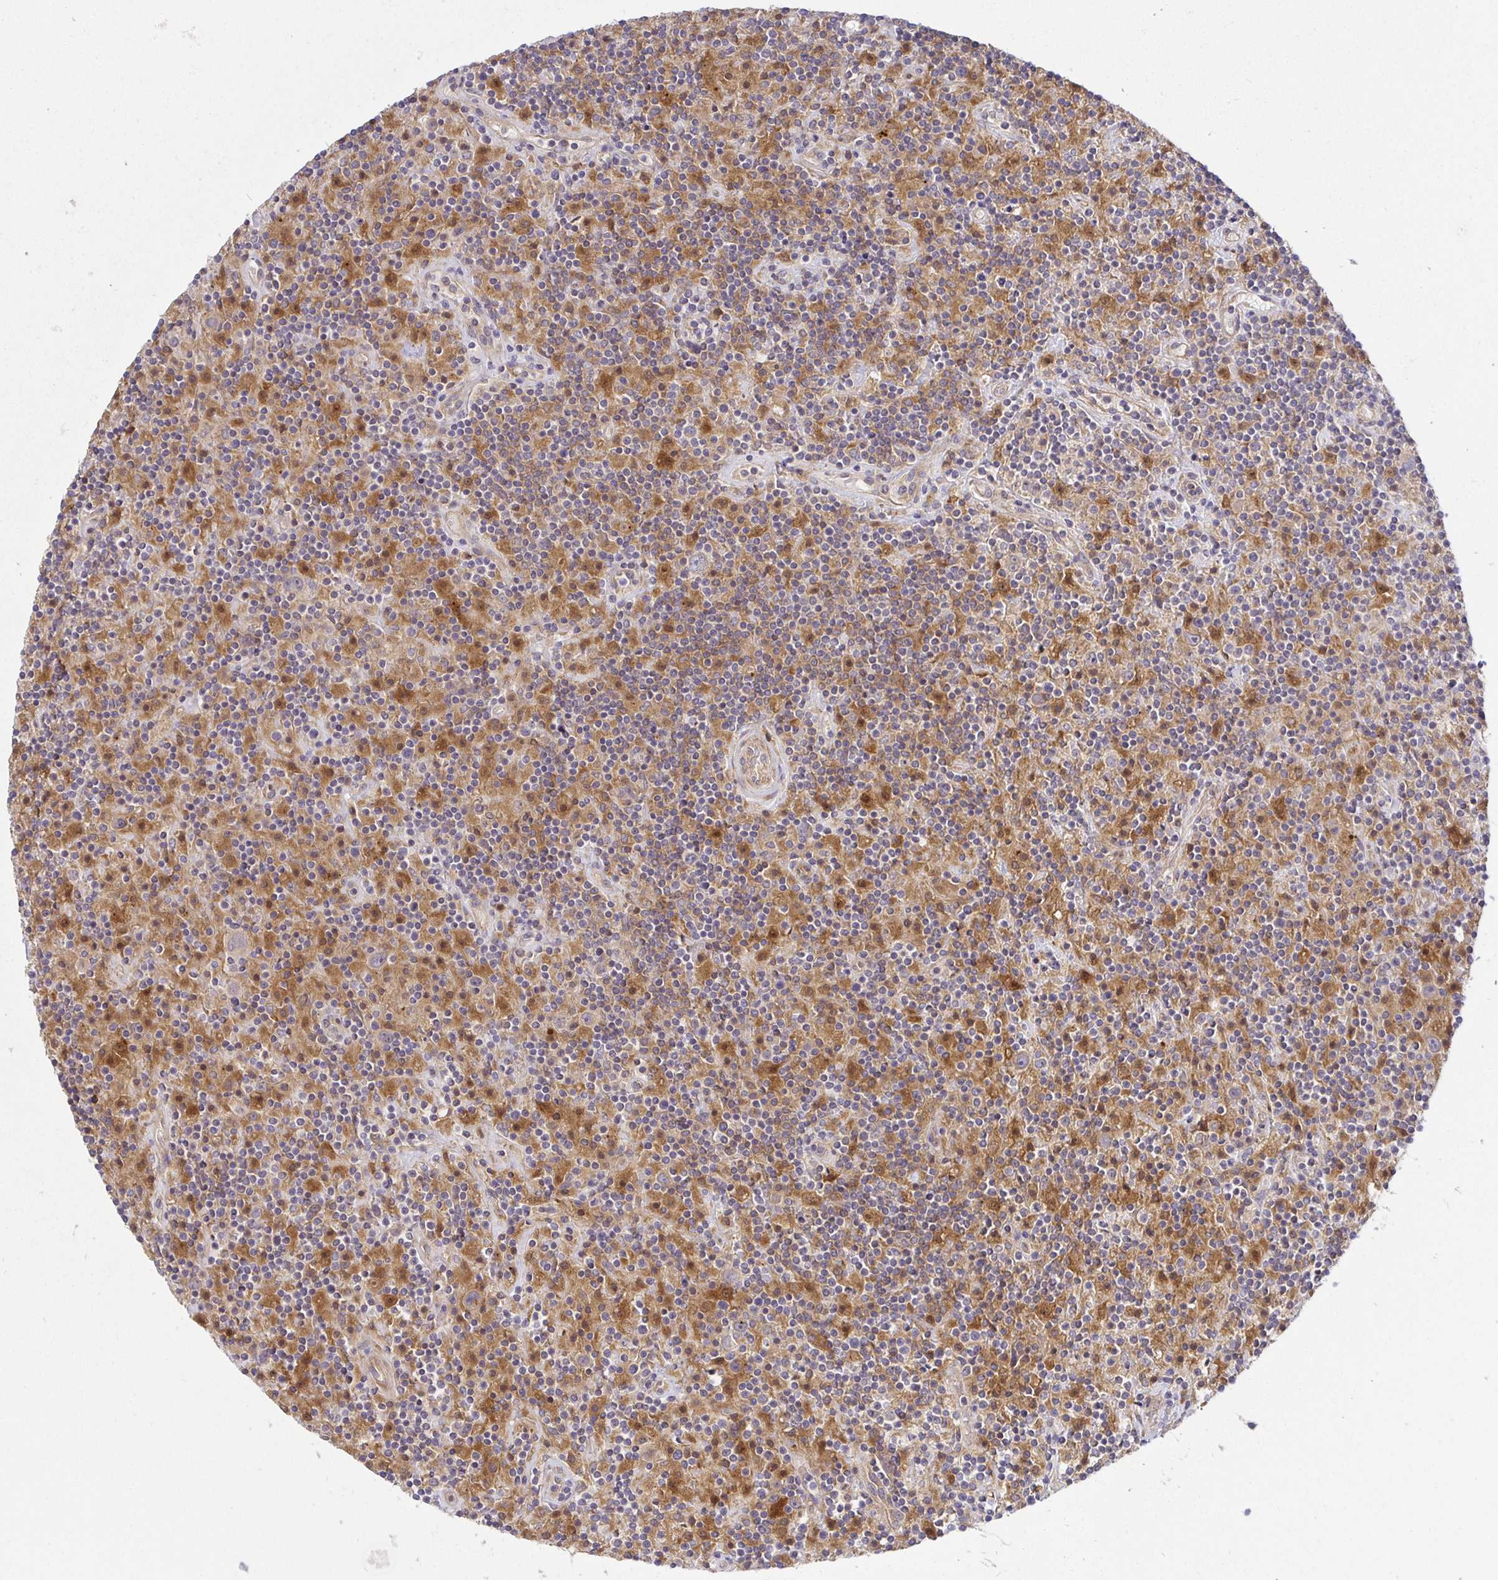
{"staining": {"intensity": "moderate", "quantity": "<25%", "location": "cytoplasmic/membranous"}, "tissue": "lymphoma", "cell_type": "Tumor cells", "image_type": "cancer", "snomed": [{"axis": "morphology", "description": "Hodgkin's disease, NOS"}, {"axis": "topography", "description": "Lymph node"}], "caption": "This histopathology image shows lymphoma stained with immunohistochemistry (IHC) to label a protein in brown. The cytoplasmic/membranous of tumor cells show moderate positivity for the protein. Nuclei are counter-stained blue.", "gene": "SNX8", "patient": {"sex": "male", "age": 70}}